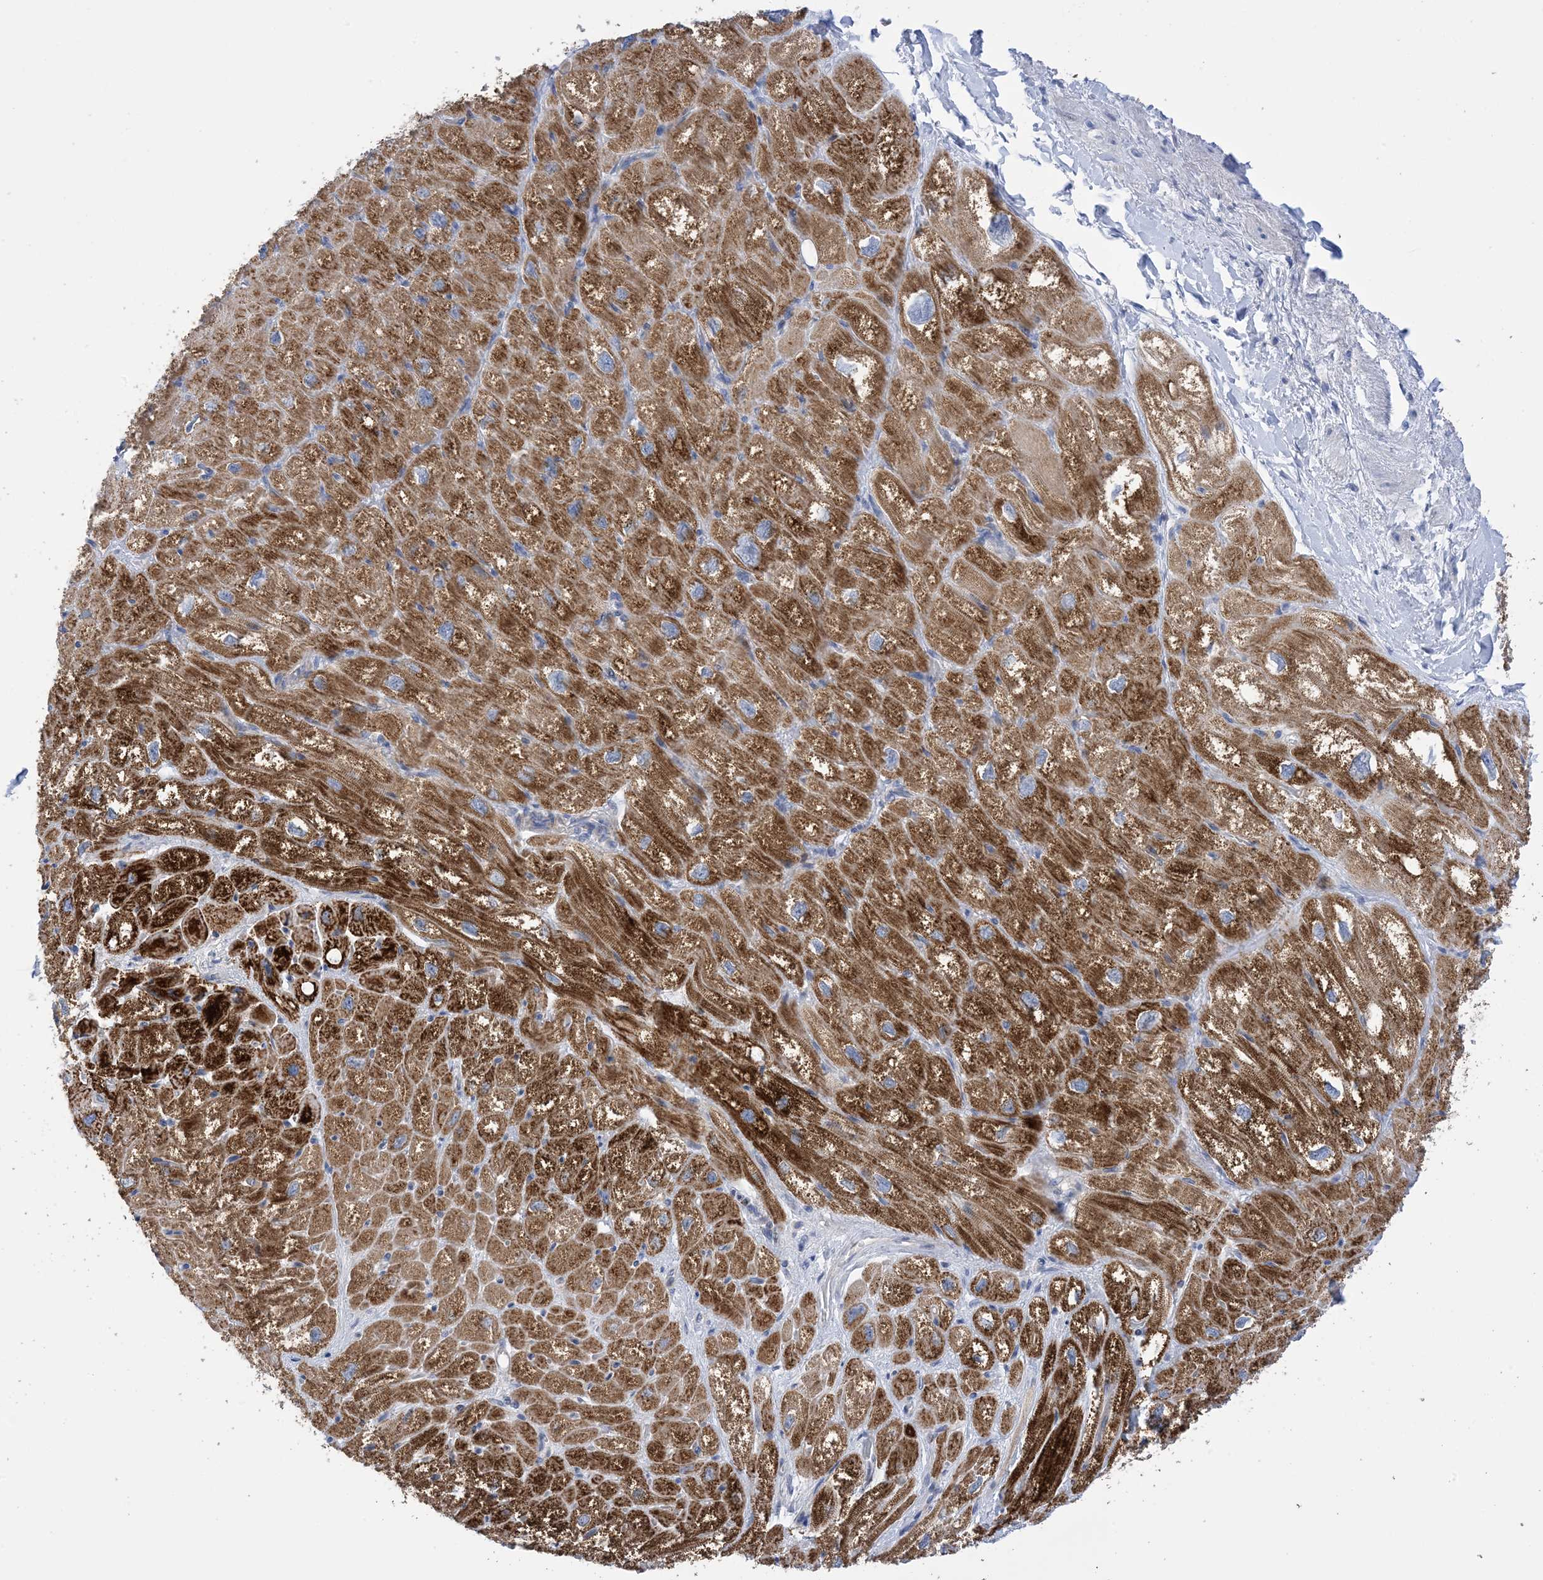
{"staining": {"intensity": "strong", "quantity": "25%-75%", "location": "cytoplasmic/membranous"}, "tissue": "heart muscle", "cell_type": "Cardiomyocytes", "image_type": "normal", "snomed": [{"axis": "morphology", "description": "Normal tissue, NOS"}, {"axis": "topography", "description": "Heart"}], "caption": "This photomicrograph displays IHC staining of unremarkable human heart muscle, with high strong cytoplasmic/membranous positivity in approximately 25%-75% of cardiomyocytes.", "gene": "PLK4", "patient": {"sex": "male", "age": 50}}